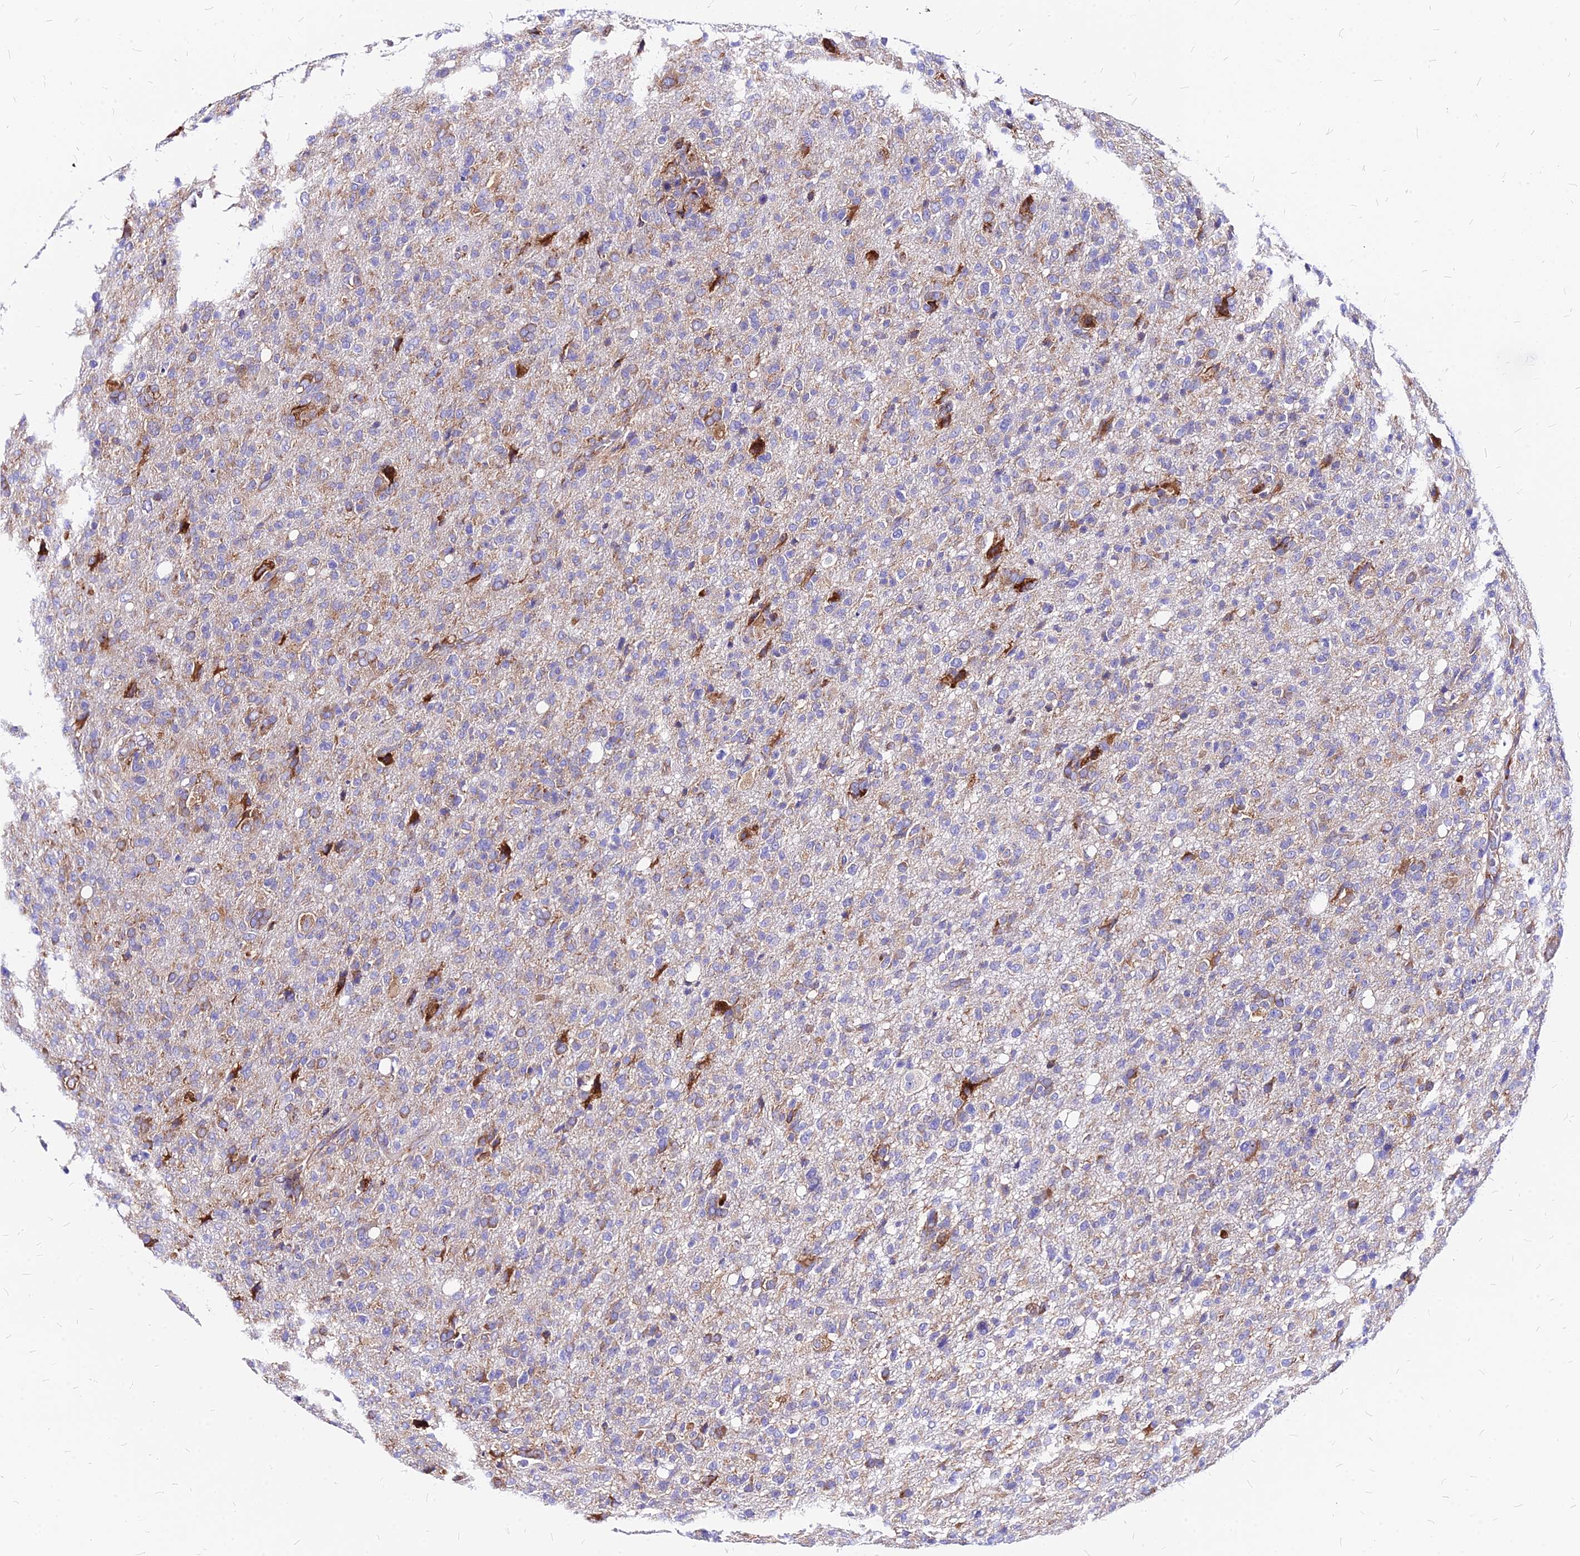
{"staining": {"intensity": "negative", "quantity": "none", "location": "none"}, "tissue": "glioma", "cell_type": "Tumor cells", "image_type": "cancer", "snomed": [{"axis": "morphology", "description": "Glioma, malignant, High grade"}, {"axis": "topography", "description": "Brain"}], "caption": "The image displays no staining of tumor cells in glioma.", "gene": "RPL19", "patient": {"sex": "female", "age": 57}}